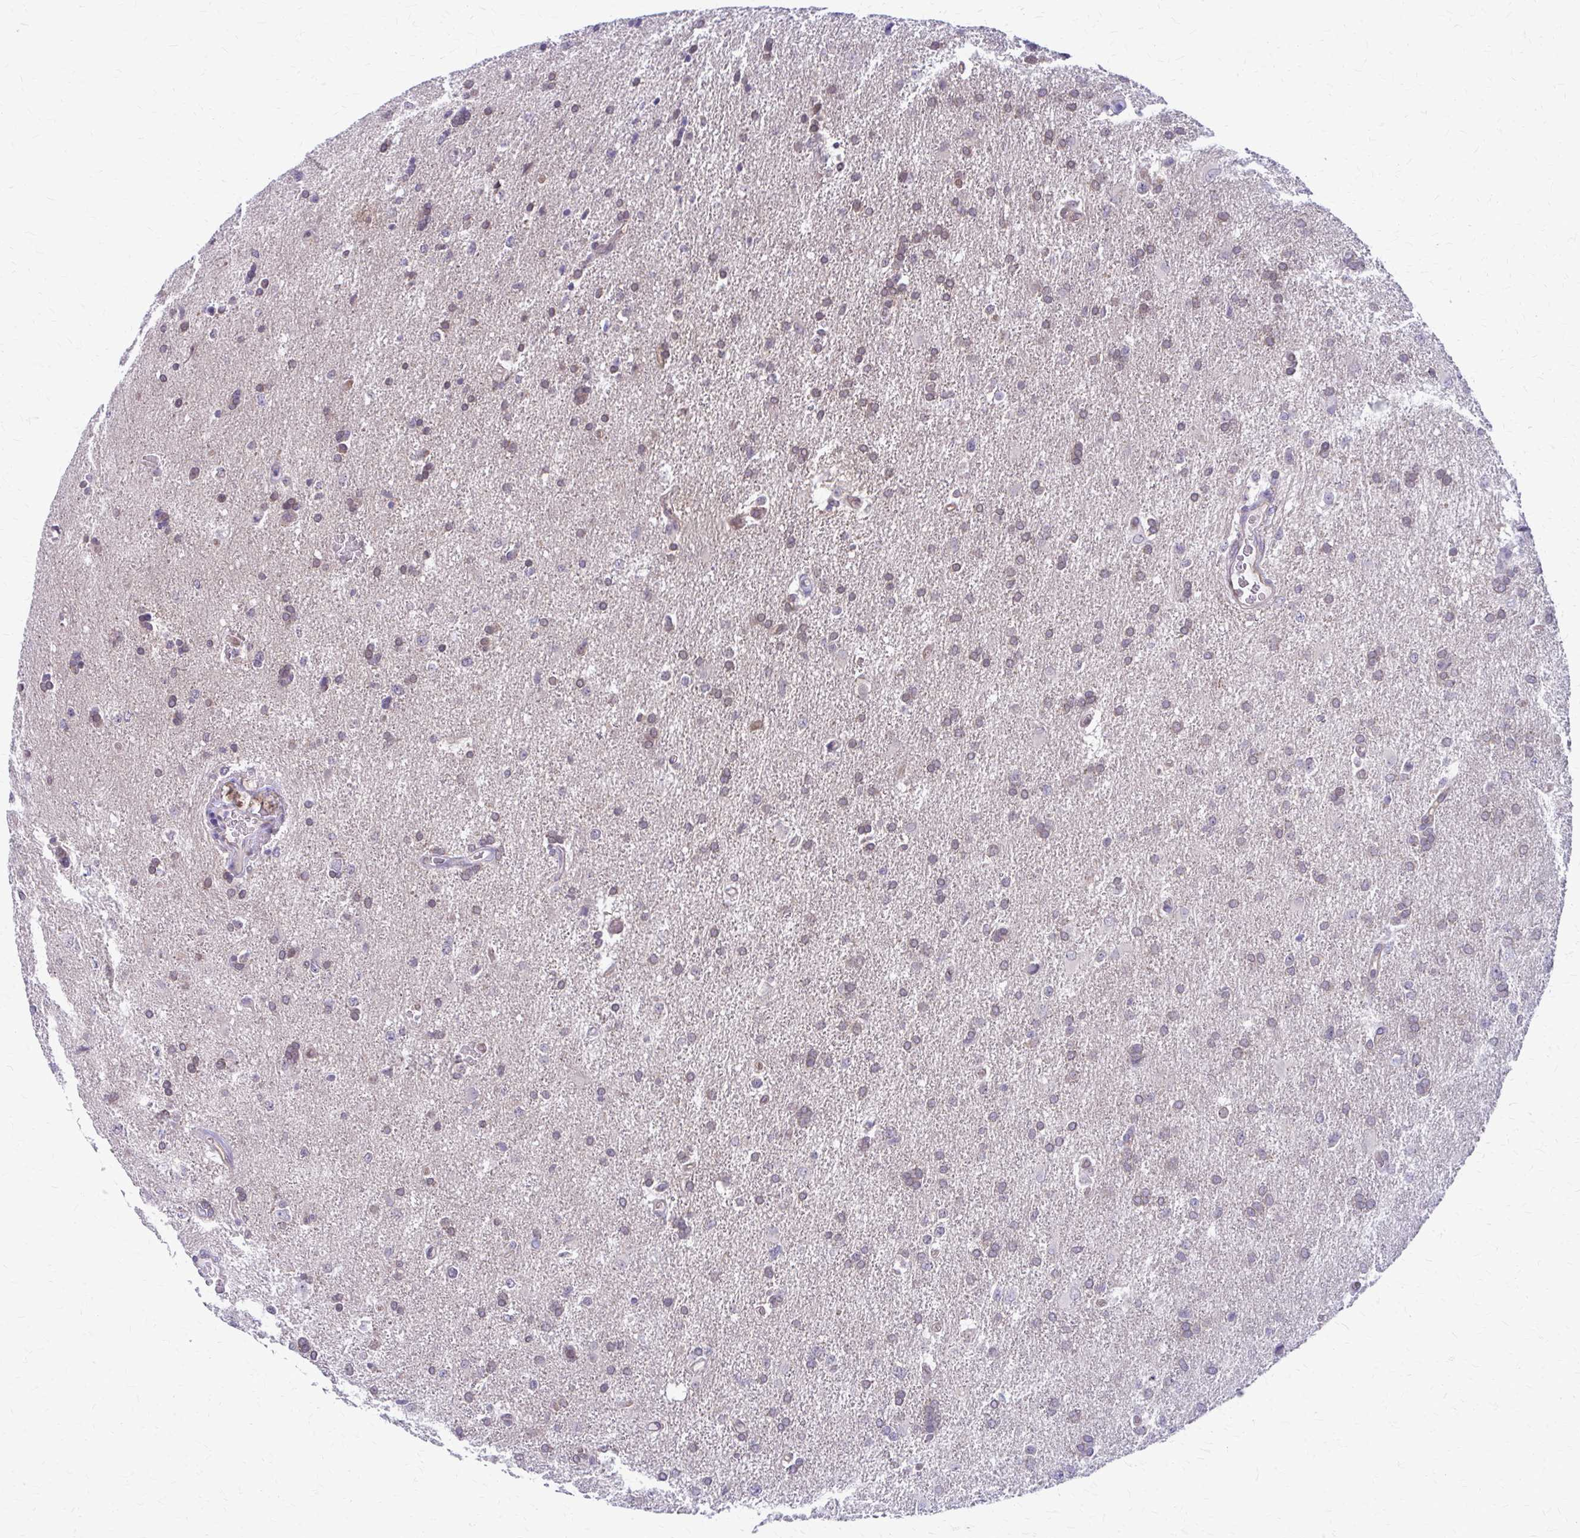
{"staining": {"intensity": "weak", "quantity": ">75%", "location": "cytoplasmic/membranous"}, "tissue": "glioma", "cell_type": "Tumor cells", "image_type": "cancer", "snomed": [{"axis": "morphology", "description": "Glioma, malignant, High grade"}, {"axis": "topography", "description": "Brain"}], "caption": "Immunohistochemical staining of high-grade glioma (malignant) exhibits low levels of weak cytoplasmic/membranous staining in about >75% of tumor cells.", "gene": "CLIC2", "patient": {"sex": "male", "age": 68}}